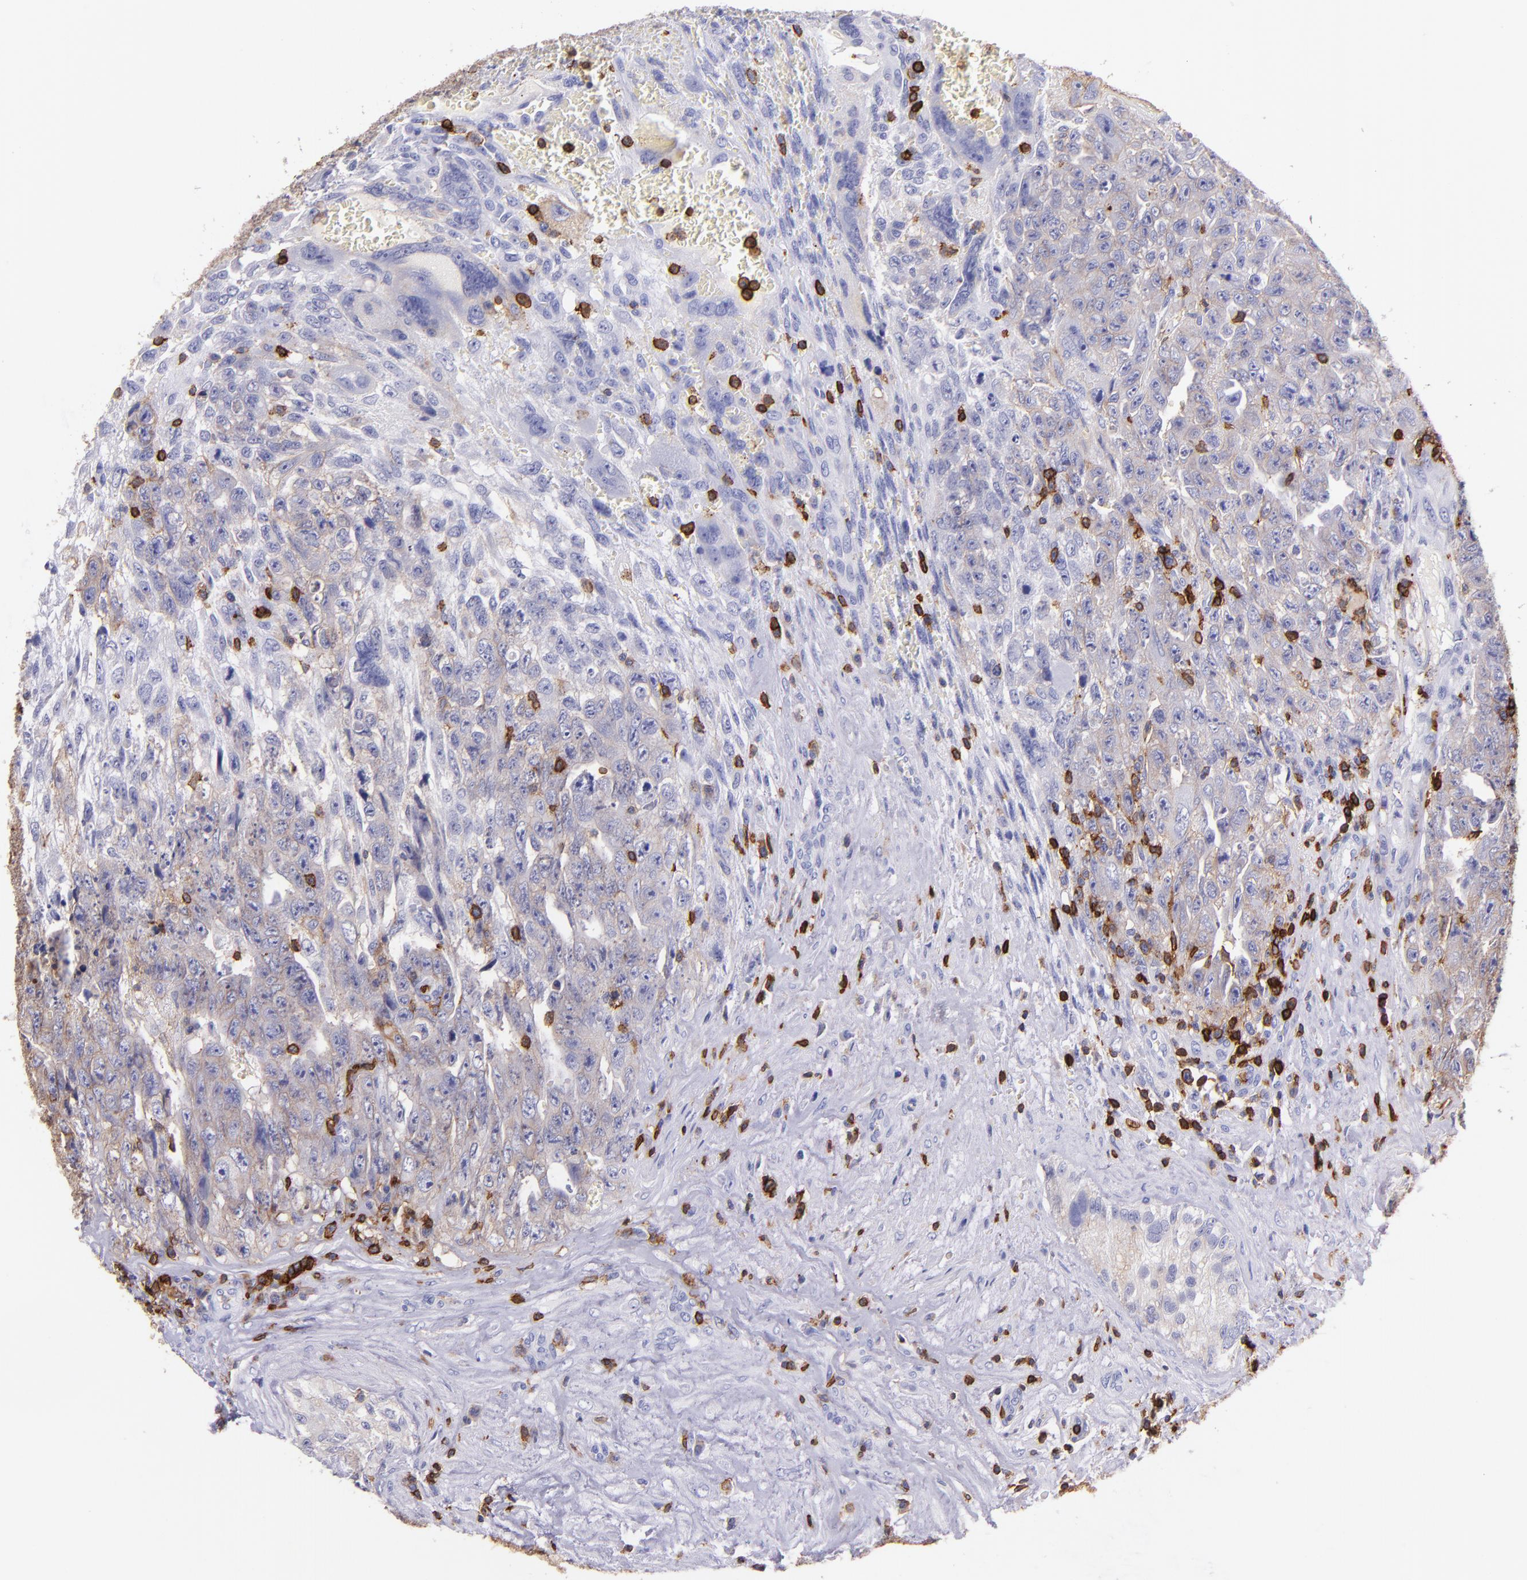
{"staining": {"intensity": "weak", "quantity": "25%-75%", "location": "cytoplasmic/membranous"}, "tissue": "testis cancer", "cell_type": "Tumor cells", "image_type": "cancer", "snomed": [{"axis": "morphology", "description": "Carcinoma, Embryonal, NOS"}, {"axis": "topography", "description": "Testis"}], "caption": "The photomicrograph shows a brown stain indicating the presence of a protein in the cytoplasmic/membranous of tumor cells in testis cancer (embryonal carcinoma).", "gene": "SPN", "patient": {"sex": "male", "age": 28}}